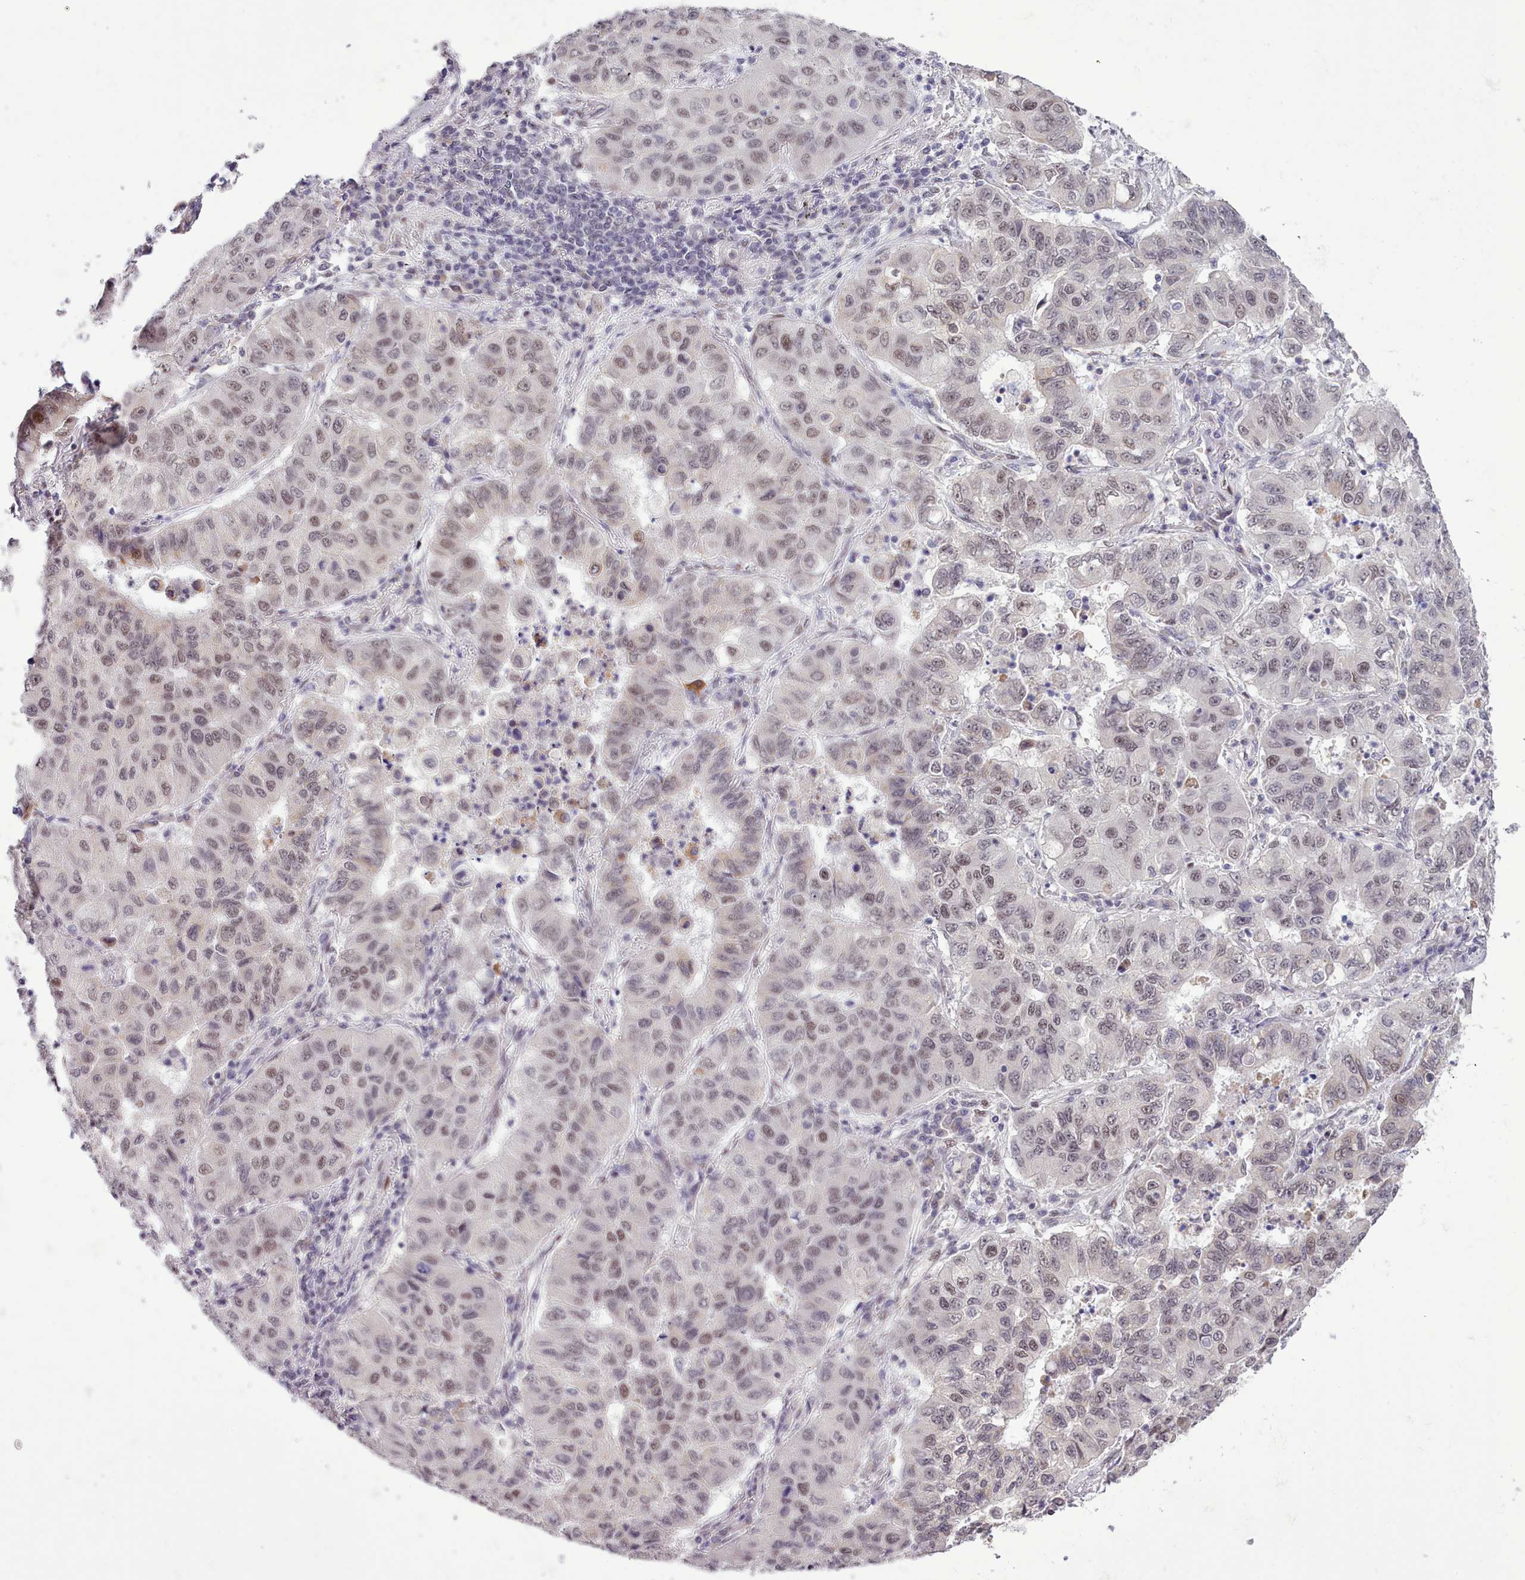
{"staining": {"intensity": "weak", "quantity": "25%-75%", "location": "nuclear"}, "tissue": "lung cancer", "cell_type": "Tumor cells", "image_type": "cancer", "snomed": [{"axis": "morphology", "description": "Squamous cell carcinoma, NOS"}, {"axis": "topography", "description": "Lung"}], "caption": "A brown stain highlights weak nuclear staining of a protein in human lung cancer tumor cells.", "gene": "RFX1", "patient": {"sex": "male", "age": 74}}